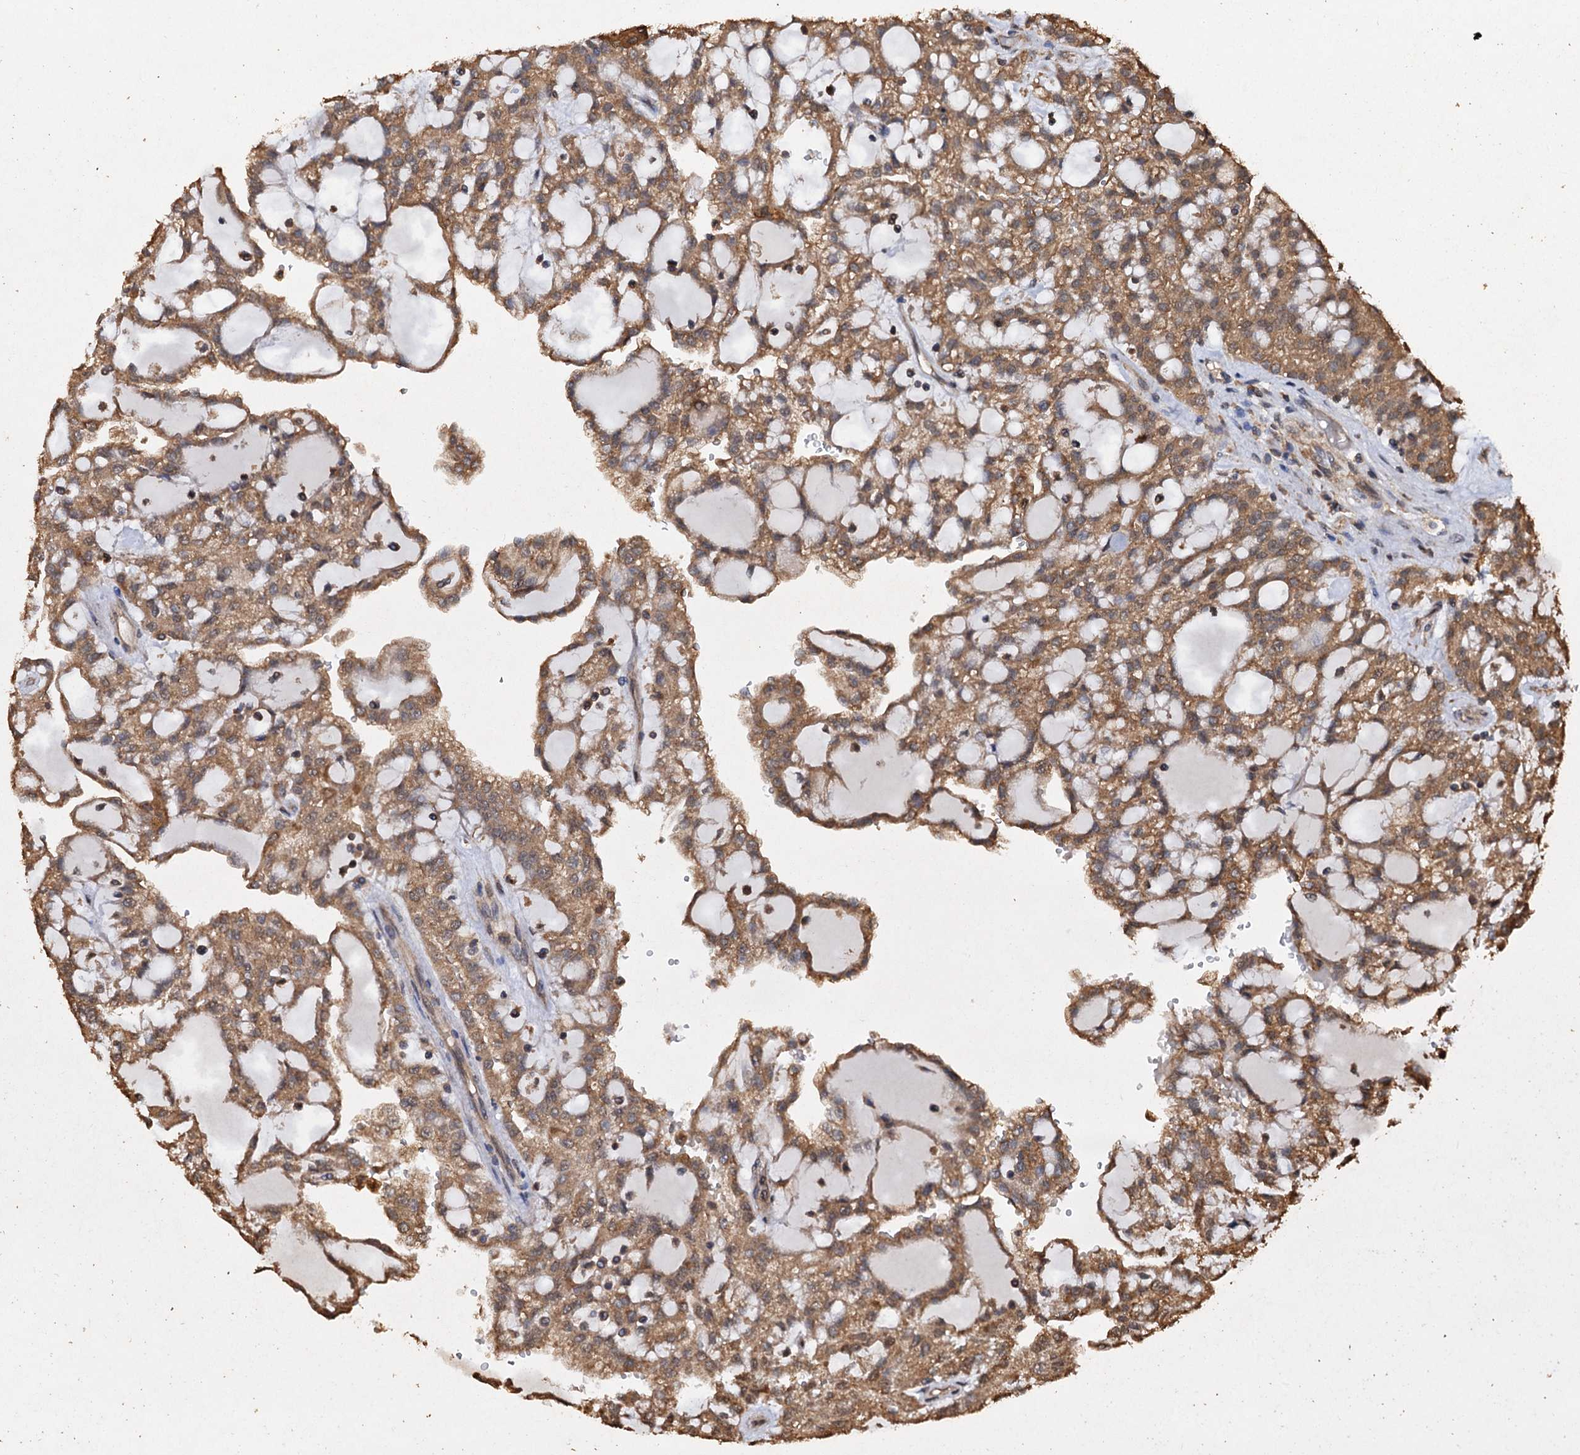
{"staining": {"intensity": "moderate", "quantity": ">75%", "location": "cytoplasmic/membranous"}, "tissue": "renal cancer", "cell_type": "Tumor cells", "image_type": "cancer", "snomed": [{"axis": "morphology", "description": "Adenocarcinoma, NOS"}, {"axis": "topography", "description": "Kidney"}], "caption": "IHC of human renal cancer (adenocarcinoma) demonstrates medium levels of moderate cytoplasmic/membranous expression in approximately >75% of tumor cells. The protein of interest is stained brown, and the nuclei are stained in blue (DAB (3,3'-diaminobenzidine) IHC with brightfield microscopy, high magnification).", "gene": "PSMD9", "patient": {"sex": "male", "age": 63}}